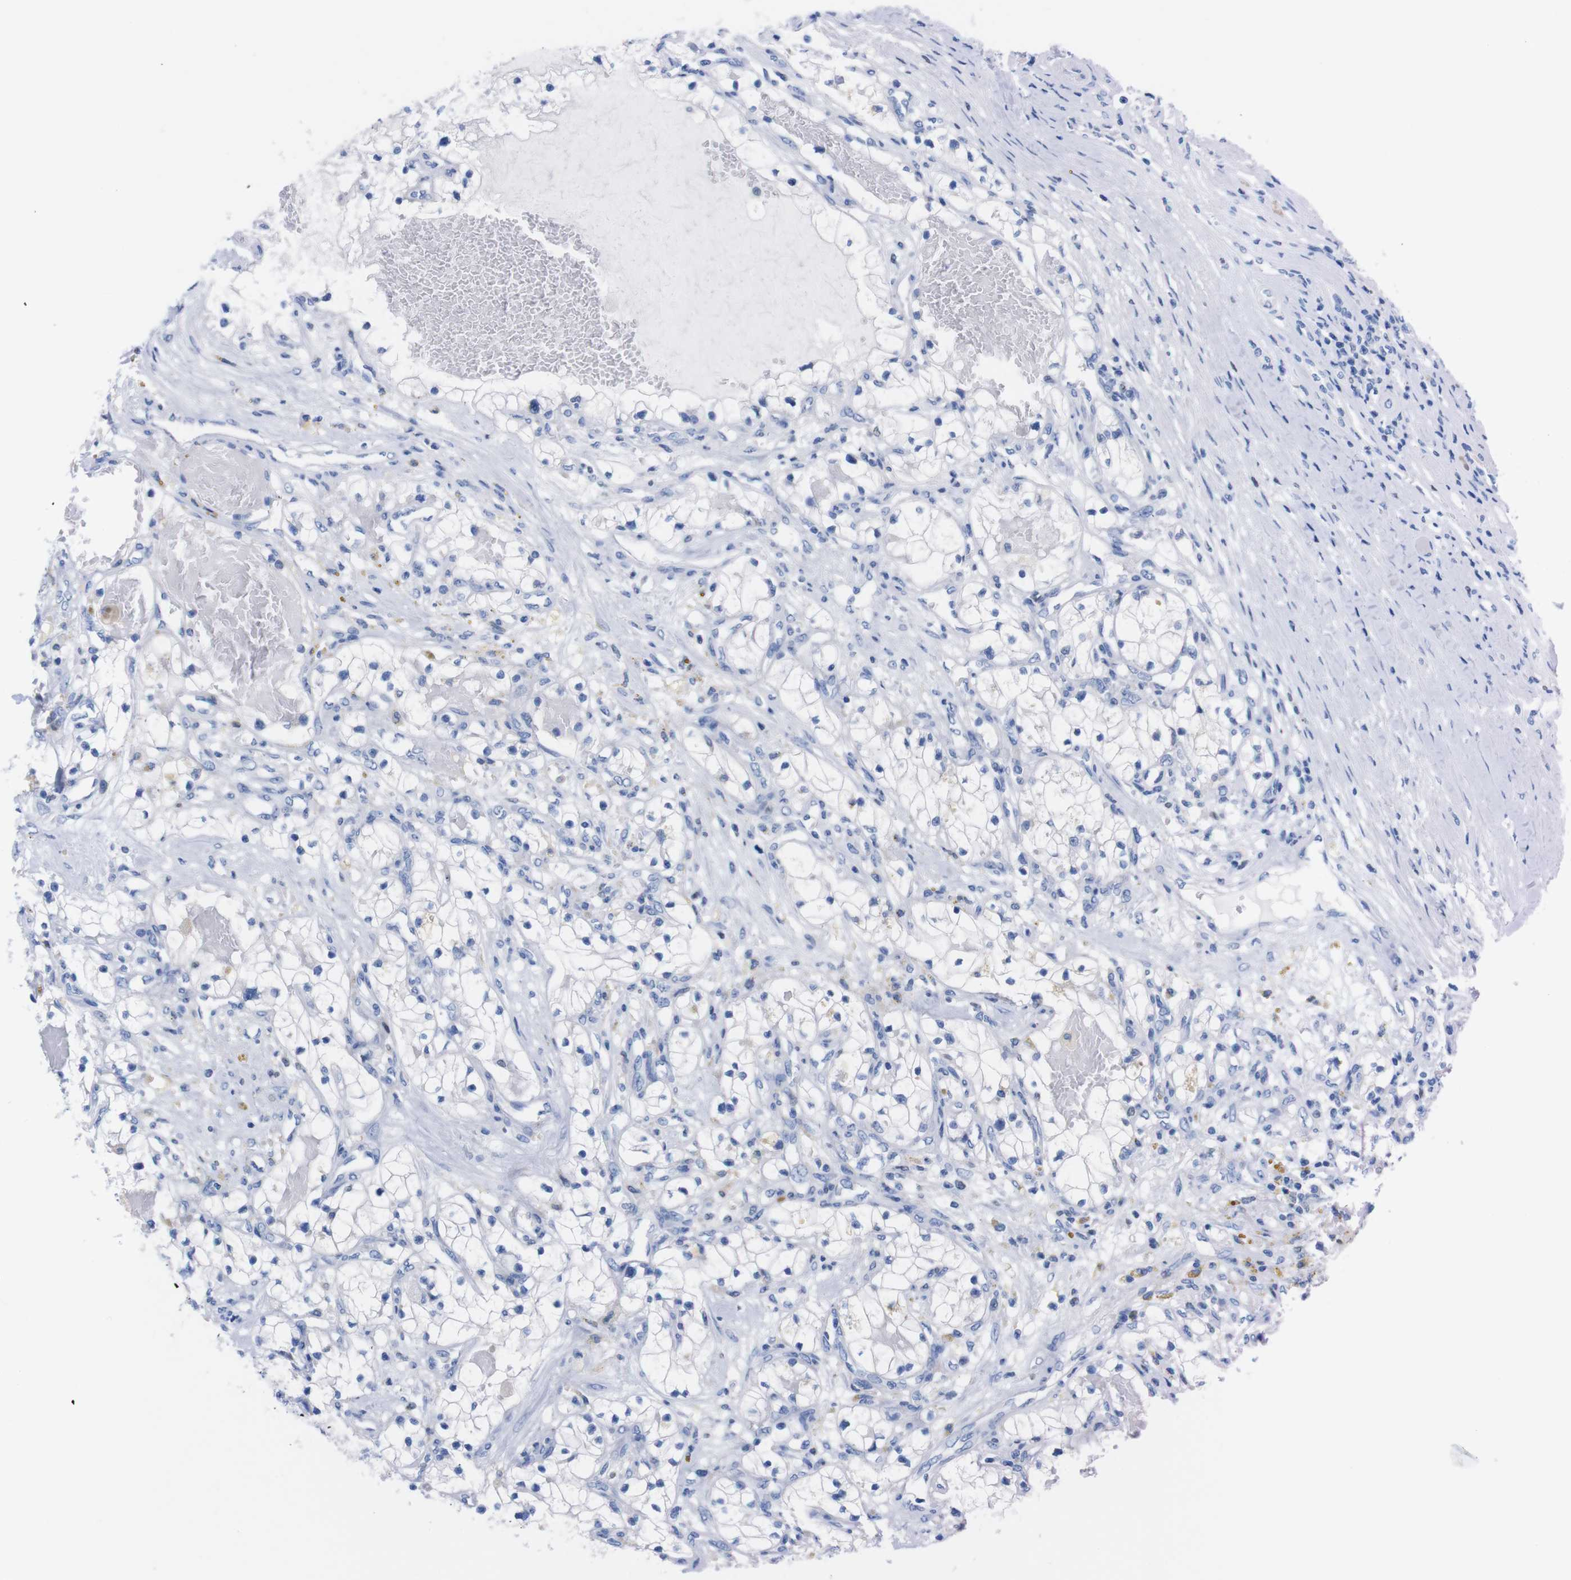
{"staining": {"intensity": "negative", "quantity": "none", "location": "none"}, "tissue": "renal cancer", "cell_type": "Tumor cells", "image_type": "cancer", "snomed": [{"axis": "morphology", "description": "Adenocarcinoma, NOS"}, {"axis": "topography", "description": "Kidney"}], "caption": "Human renal cancer (adenocarcinoma) stained for a protein using immunohistochemistry (IHC) displays no staining in tumor cells.", "gene": "P2RY12", "patient": {"sex": "male", "age": 68}}